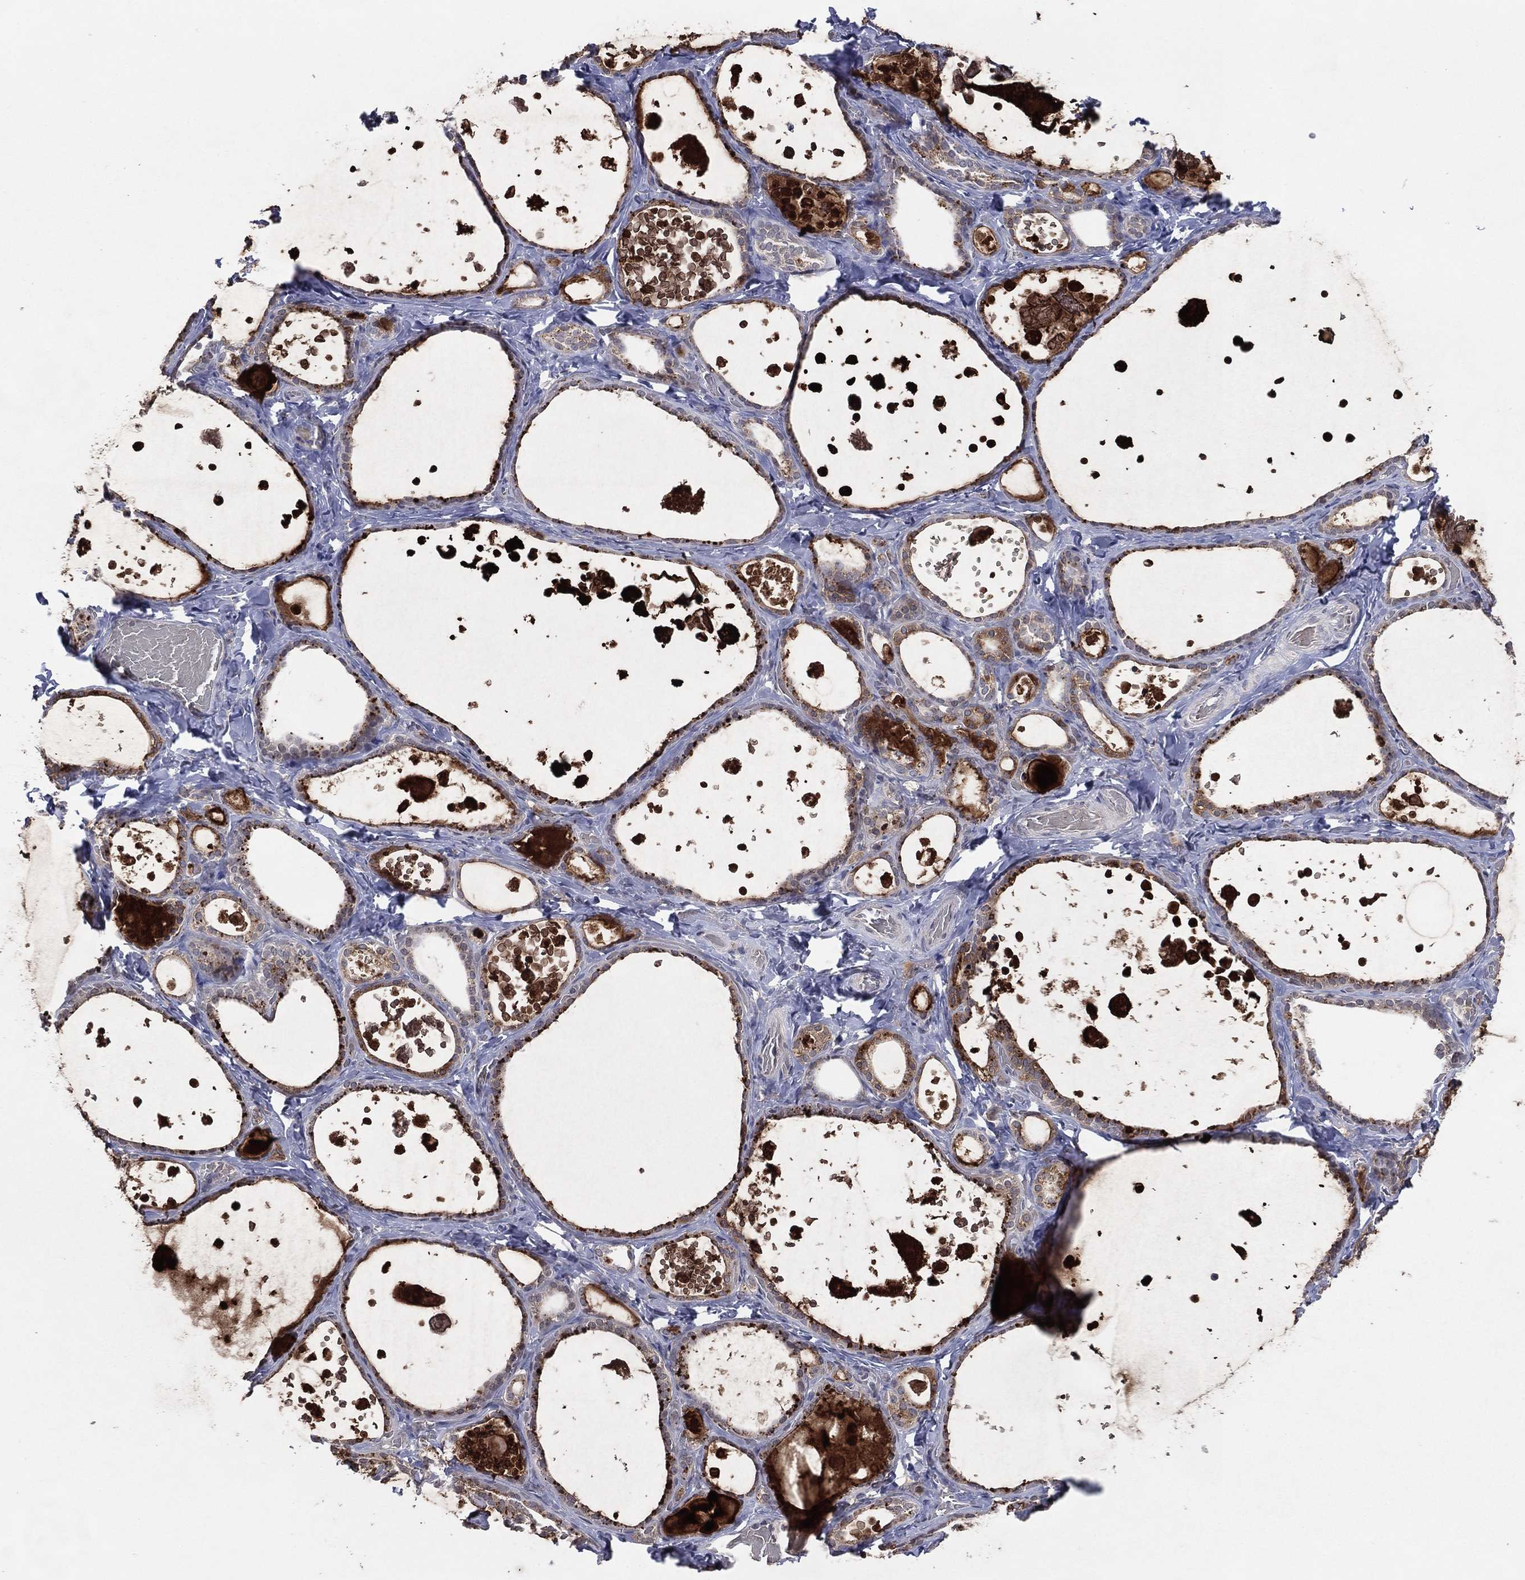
{"staining": {"intensity": "moderate", "quantity": "25%-75%", "location": "cytoplasmic/membranous"}, "tissue": "thyroid gland", "cell_type": "Glandular cells", "image_type": "normal", "snomed": [{"axis": "morphology", "description": "Normal tissue, NOS"}, {"axis": "topography", "description": "Thyroid gland"}], "caption": "Immunohistochemical staining of normal thyroid gland displays moderate cytoplasmic/membranous protein expression in approximately 25%-75% of glandular cells.", "gene": "DNAH7", "patient": {"sex": "female", "age": 56}}